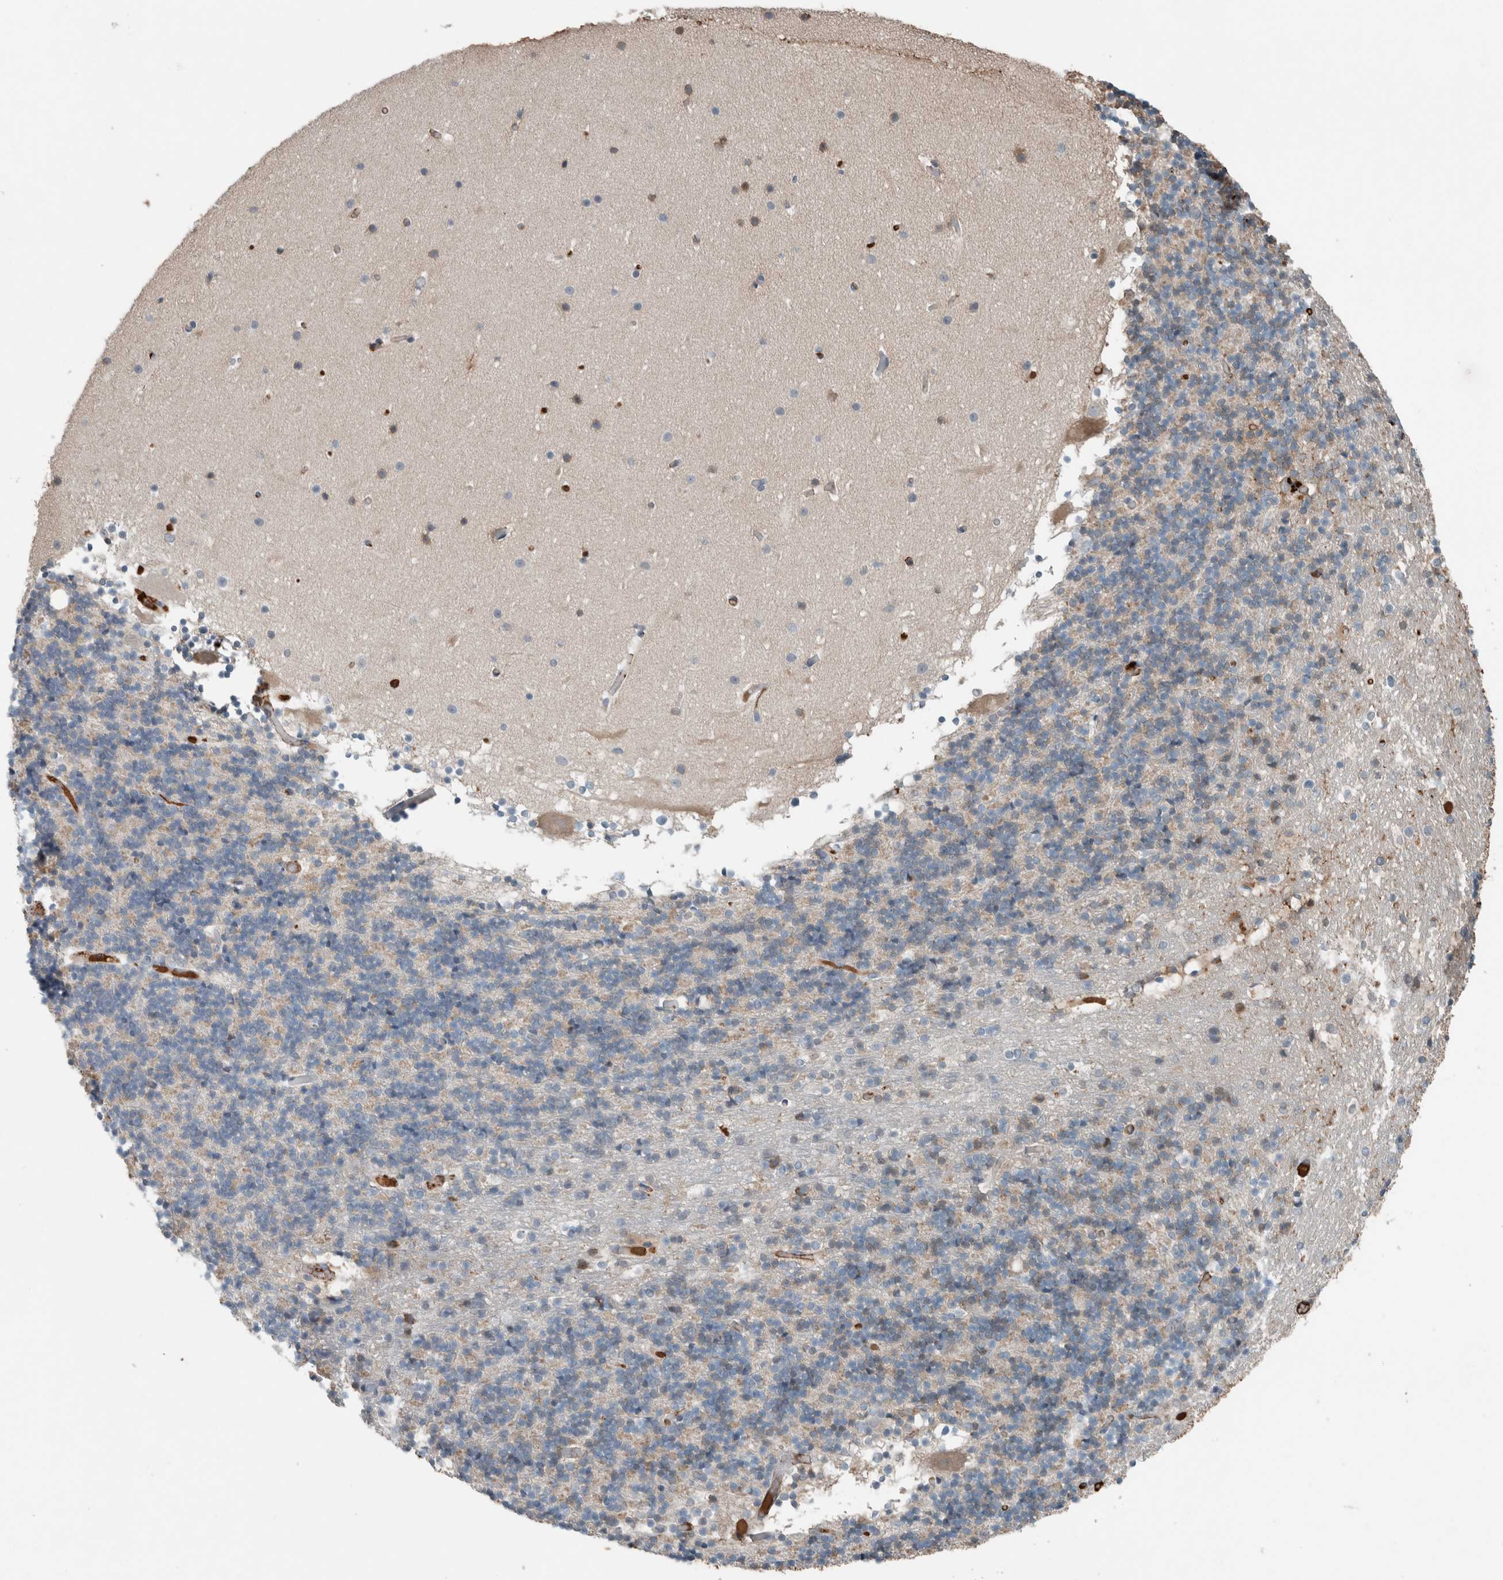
{"staining": {"intensity": "moderate", "quantity": "<25%", "location": "nuclear"}, "tissue": "cerebellum", "cell_type": "Cells in granular layer", "image_type": "normal", "snomed": [{"axis": "morphology", "description": "Normal tissue, NOS"}, {"axis": "topography", "description": "Cerebellum"}], "caption": "Cells in granular layer demonstrate low levels of moderate nuclear staining in approximately <25% of cells in benign human cerebellum.", "gene": "USP34", "patient": {"sex": "male", "age": 57}}